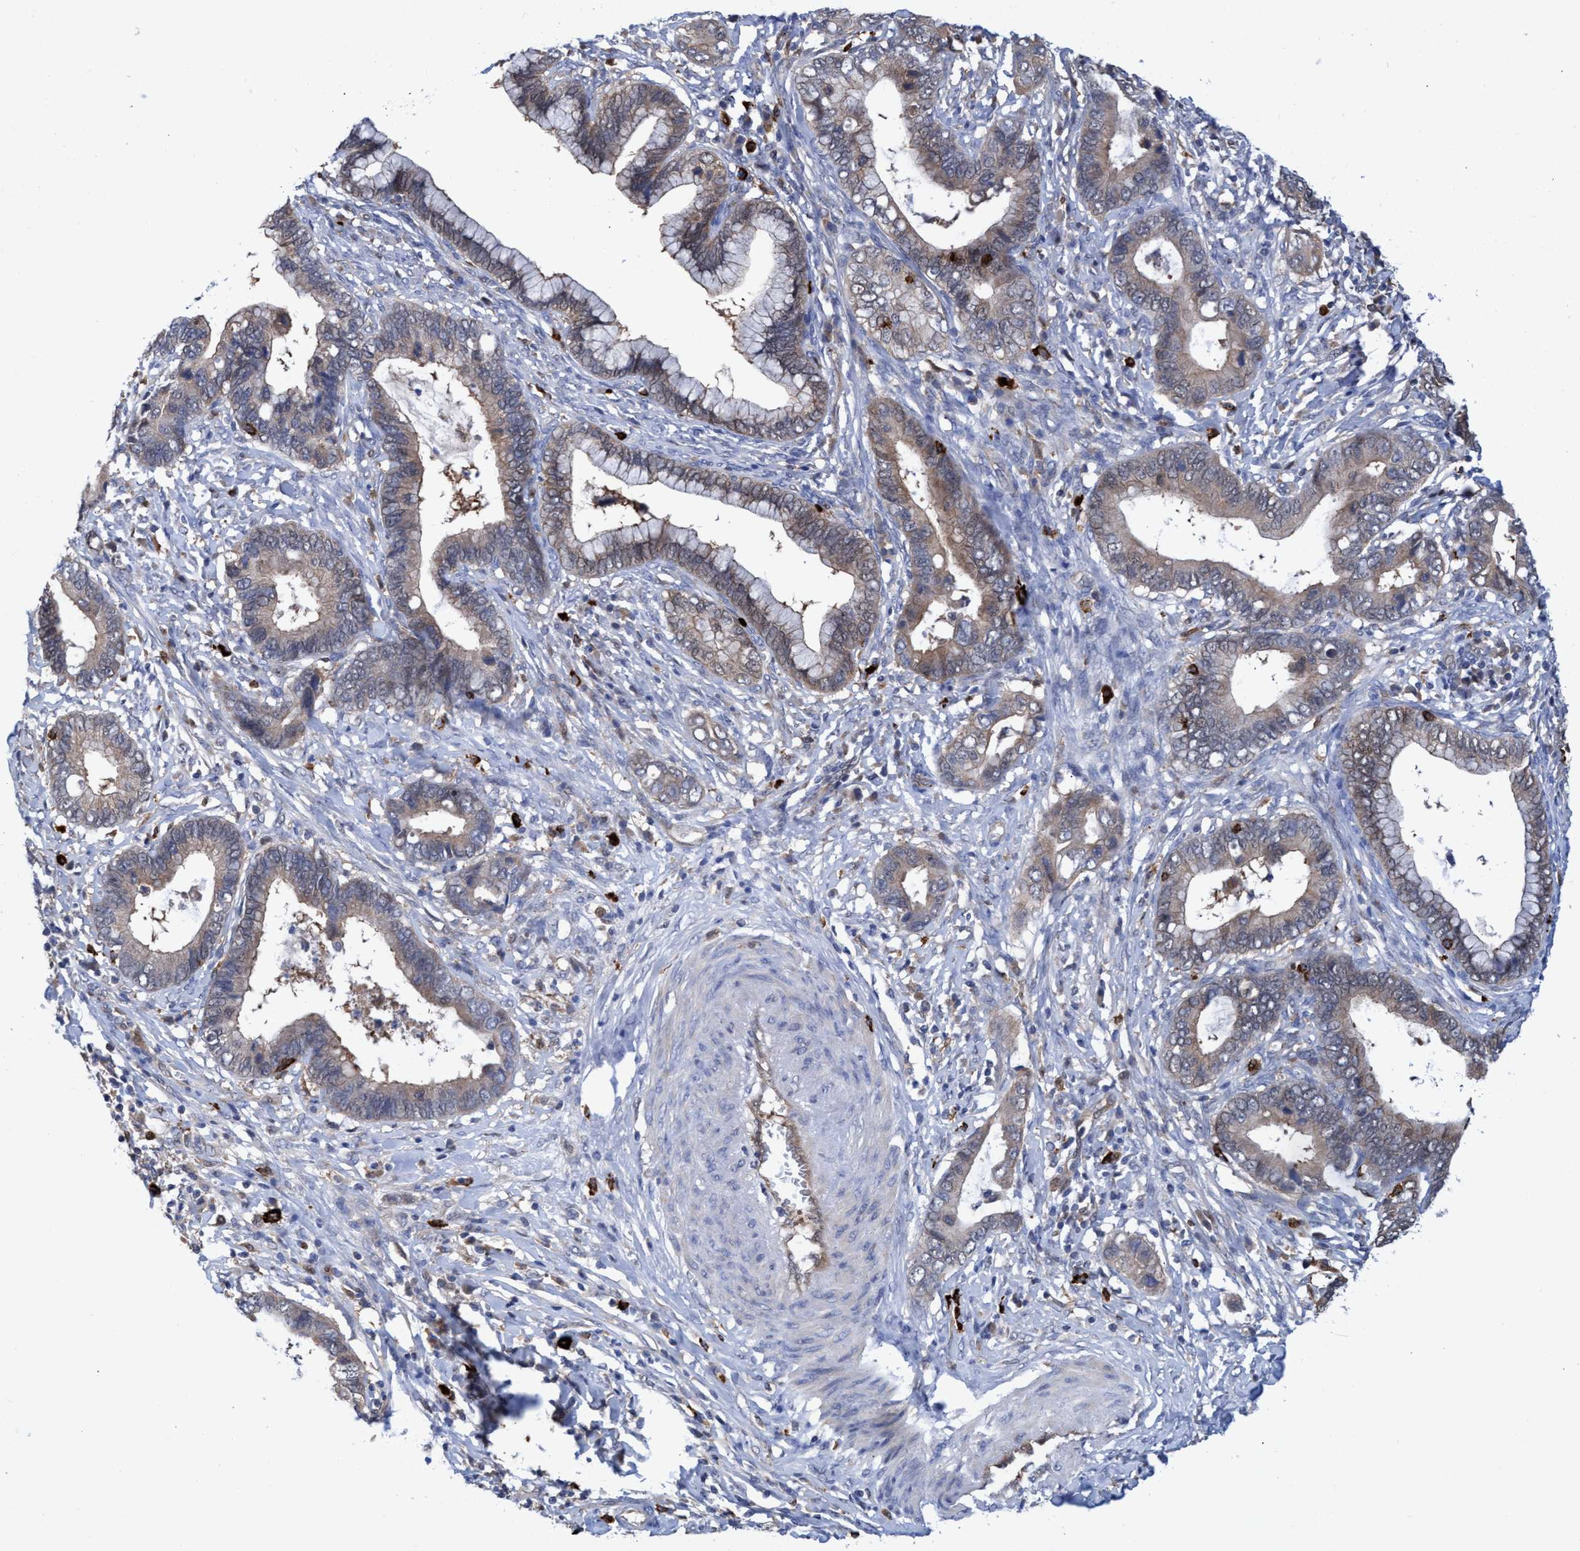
{"staining": {"intensity": "weak", "quantity": ">75%", "location": "cytoplasmic/membranous"}, "tissue": "cervical cancer", "cell_type": "Tumor cells", "image_type": "cancer", "snomed": [{"axis": "morphology", "description": "Adenocarcinoma, NOS"}, {"axis": "topography", "description": "Cervix"}], "caption": "Adenocarcinoma (cervical) stained for a protein (brown) displays weak cytoplasmic/membranous positive positivity in about >75% of tumor cells.", "gene": "PNPO", "patient": {"sex": "female", "age": 44}}